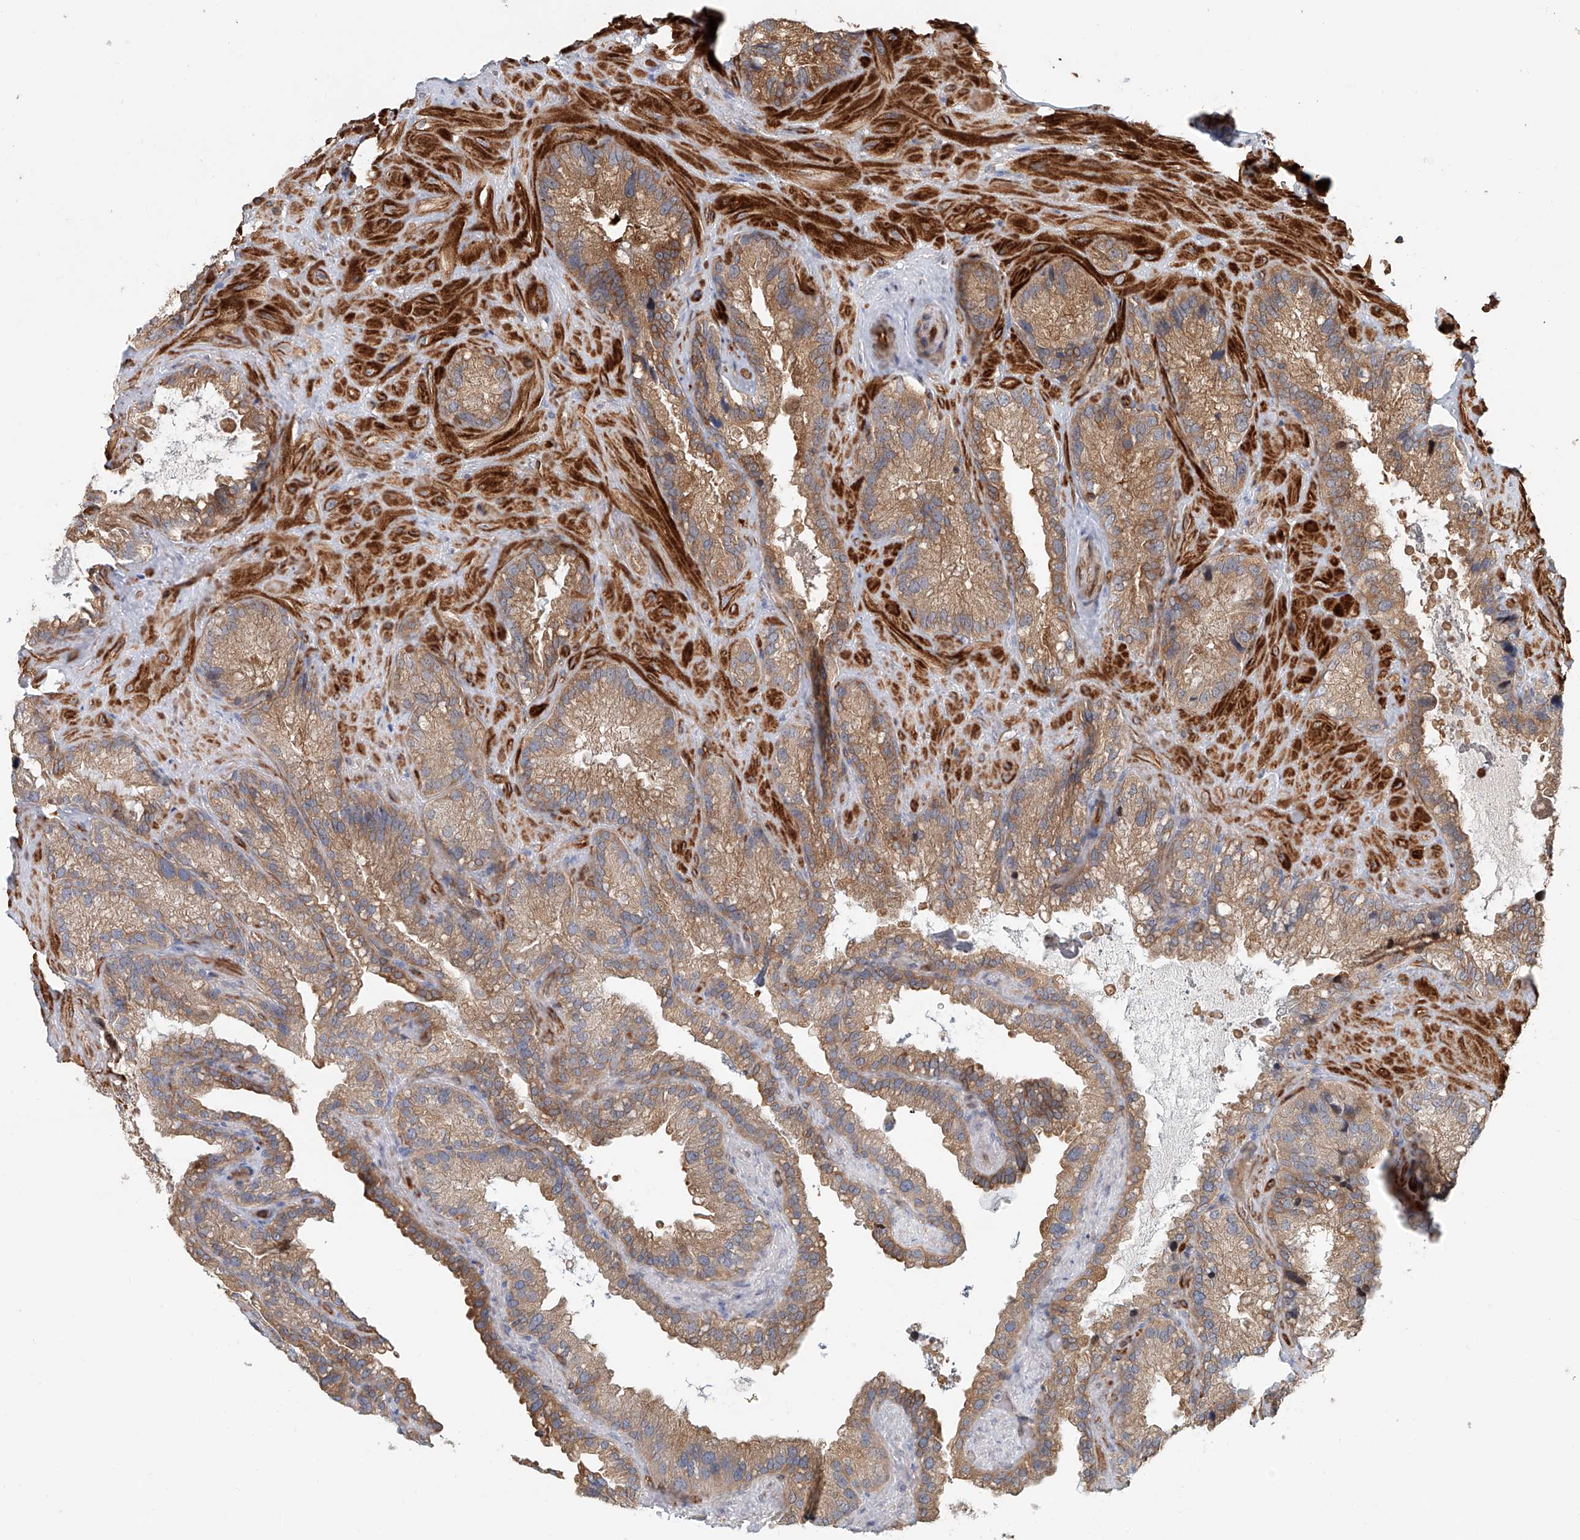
{"staining": {"intensity": "moderate", "quantity": "25%-75%", "location": "cytoplasmic/membranous"}, "tissue": "seminal vesicle", "cell_type": "Glandular cells", "image_type": "normal", "snomed": [{"axis": "morphology", "description": "Normal tissue, NOS"}, {"axis": "topography", "description": "Prostate"}, {"axis": "topography", "description": "Seminal veicle"}], "caption": "Seminal vesicle was stained to show a protein in brown. There is medium levels of moderate cytoplasmic/membranous positivity in approximately 25%-75% of glandular cells. Ihc stains the protein of interest in brown and the nuclei are stained blue.", "gene": "FRYL", "patient": {"sex": "male", "age": 68}}